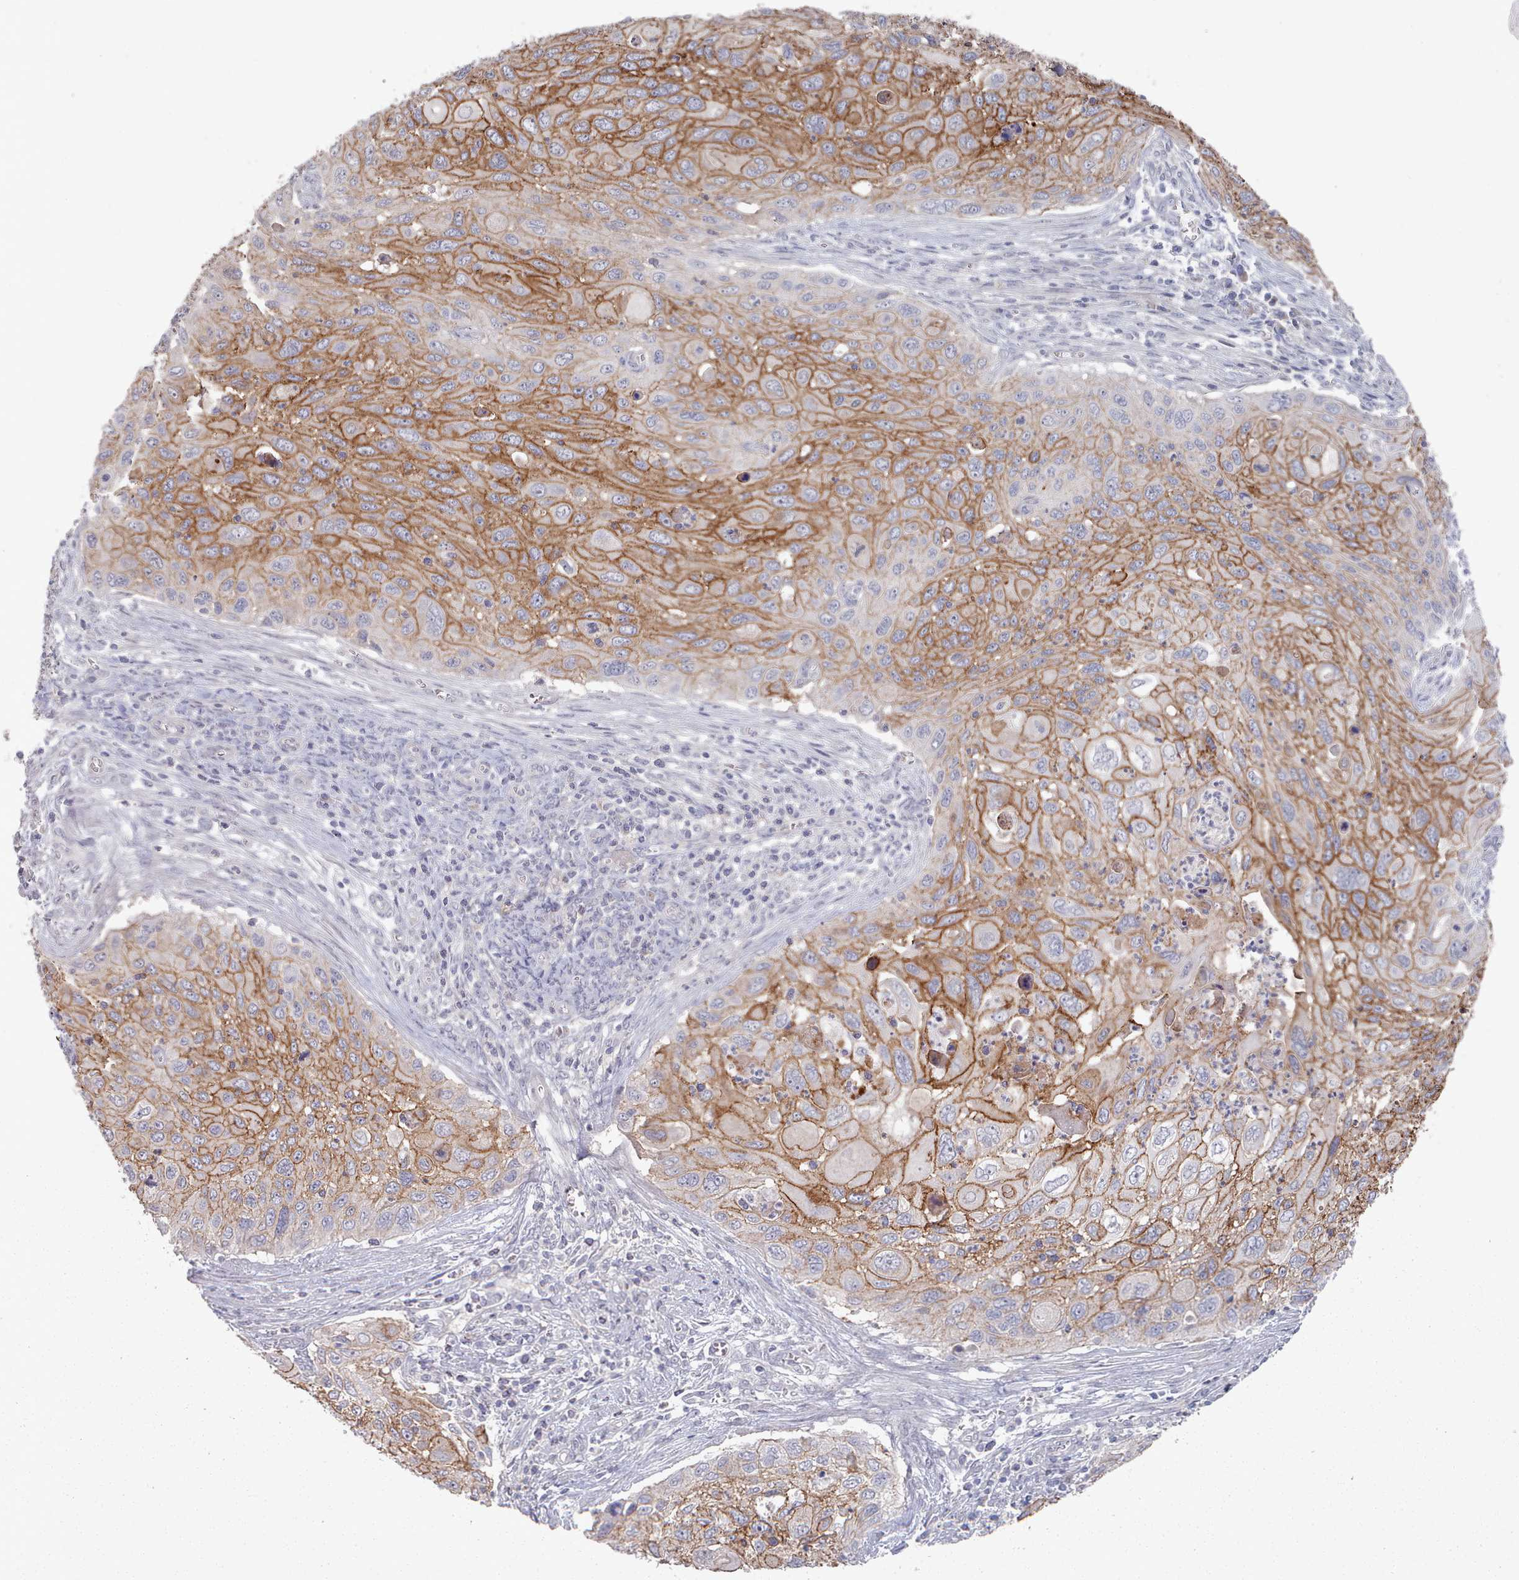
{"staining": {"intensity": "moderate", "quantity": ">75%", "location": "cytoplasmic/membranous"}, "tissue": "cervical cancer", "cell_type": "Tumor cells", "image_type": "cancer", "snomed": [{"axis": "morphology", "description": "Squamous cell carcinoma, NOS"}, {"axis": "topography", "description": "Cervix"}], "caption": "High-power microscopy captured an IHC photomicrograph of squamous cell carcinoma (cervical), revealing moderate cytoplasmic/membranous positivity in approximately >75% of tumor cells.", "gene": "PROM2", "patient": {"sex": "female", "age": 70}}